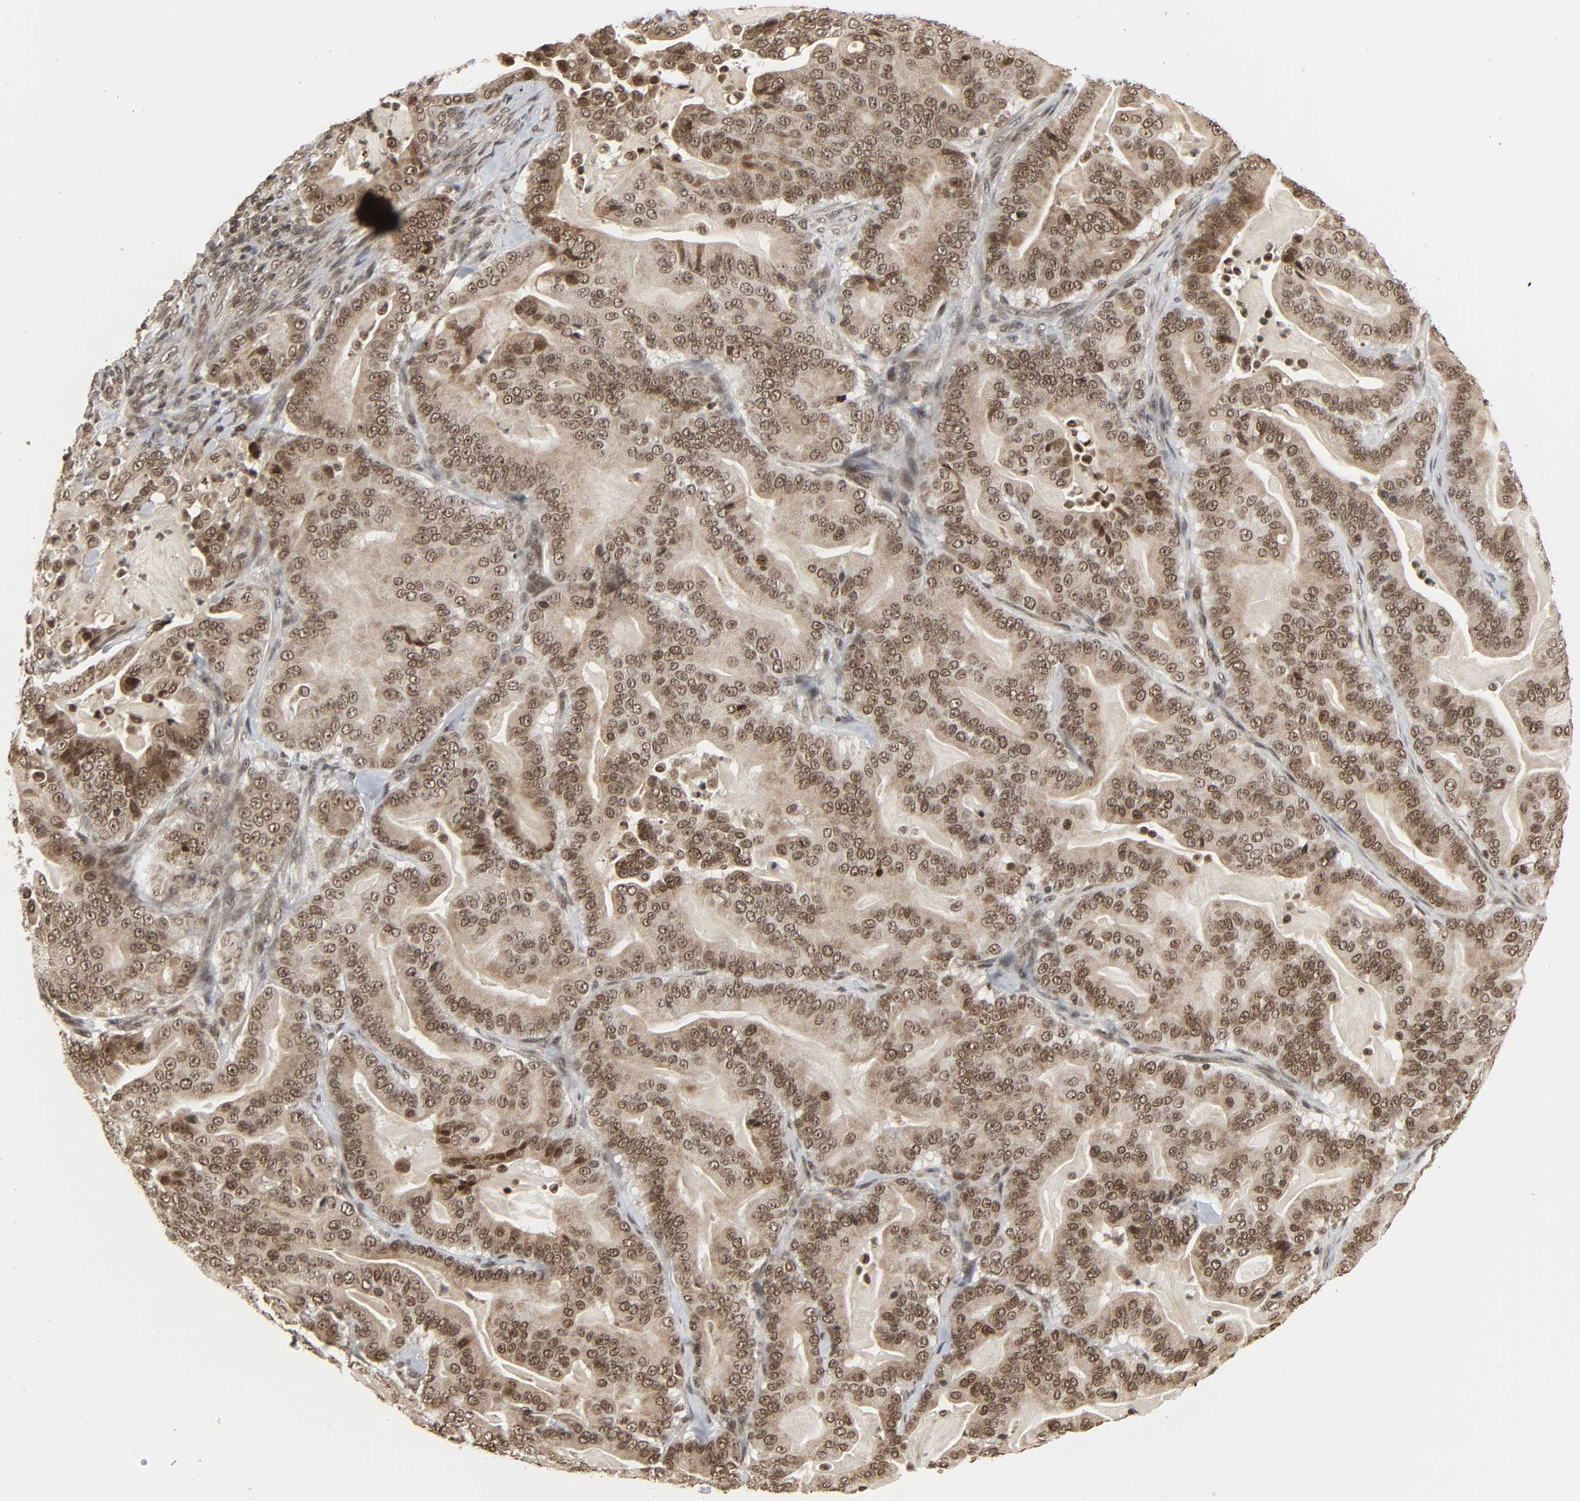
{"staining": {"intensity": "weak", "quantity": ">75%", "location": "cytoplasmic/membranous,nuclear"}, "tissue": "pancreatic cancer", "cell_type": "Tumor cells", "image_type": "cancer", "snomed": [{"axis": "morphology", "description": "Adenocarcinoma, NOS"}, {"axis": "topography", "description": "Pancreas"}], "caption": "Human pancreatic adenocarcinoma stained with a brown dye exhibits weak cytoplasmic/membranous and nuclear positive positivity in about >75% of tumor cells.", "gene": "XRCC1", "patient": {"sex": "male", "age": 63}}